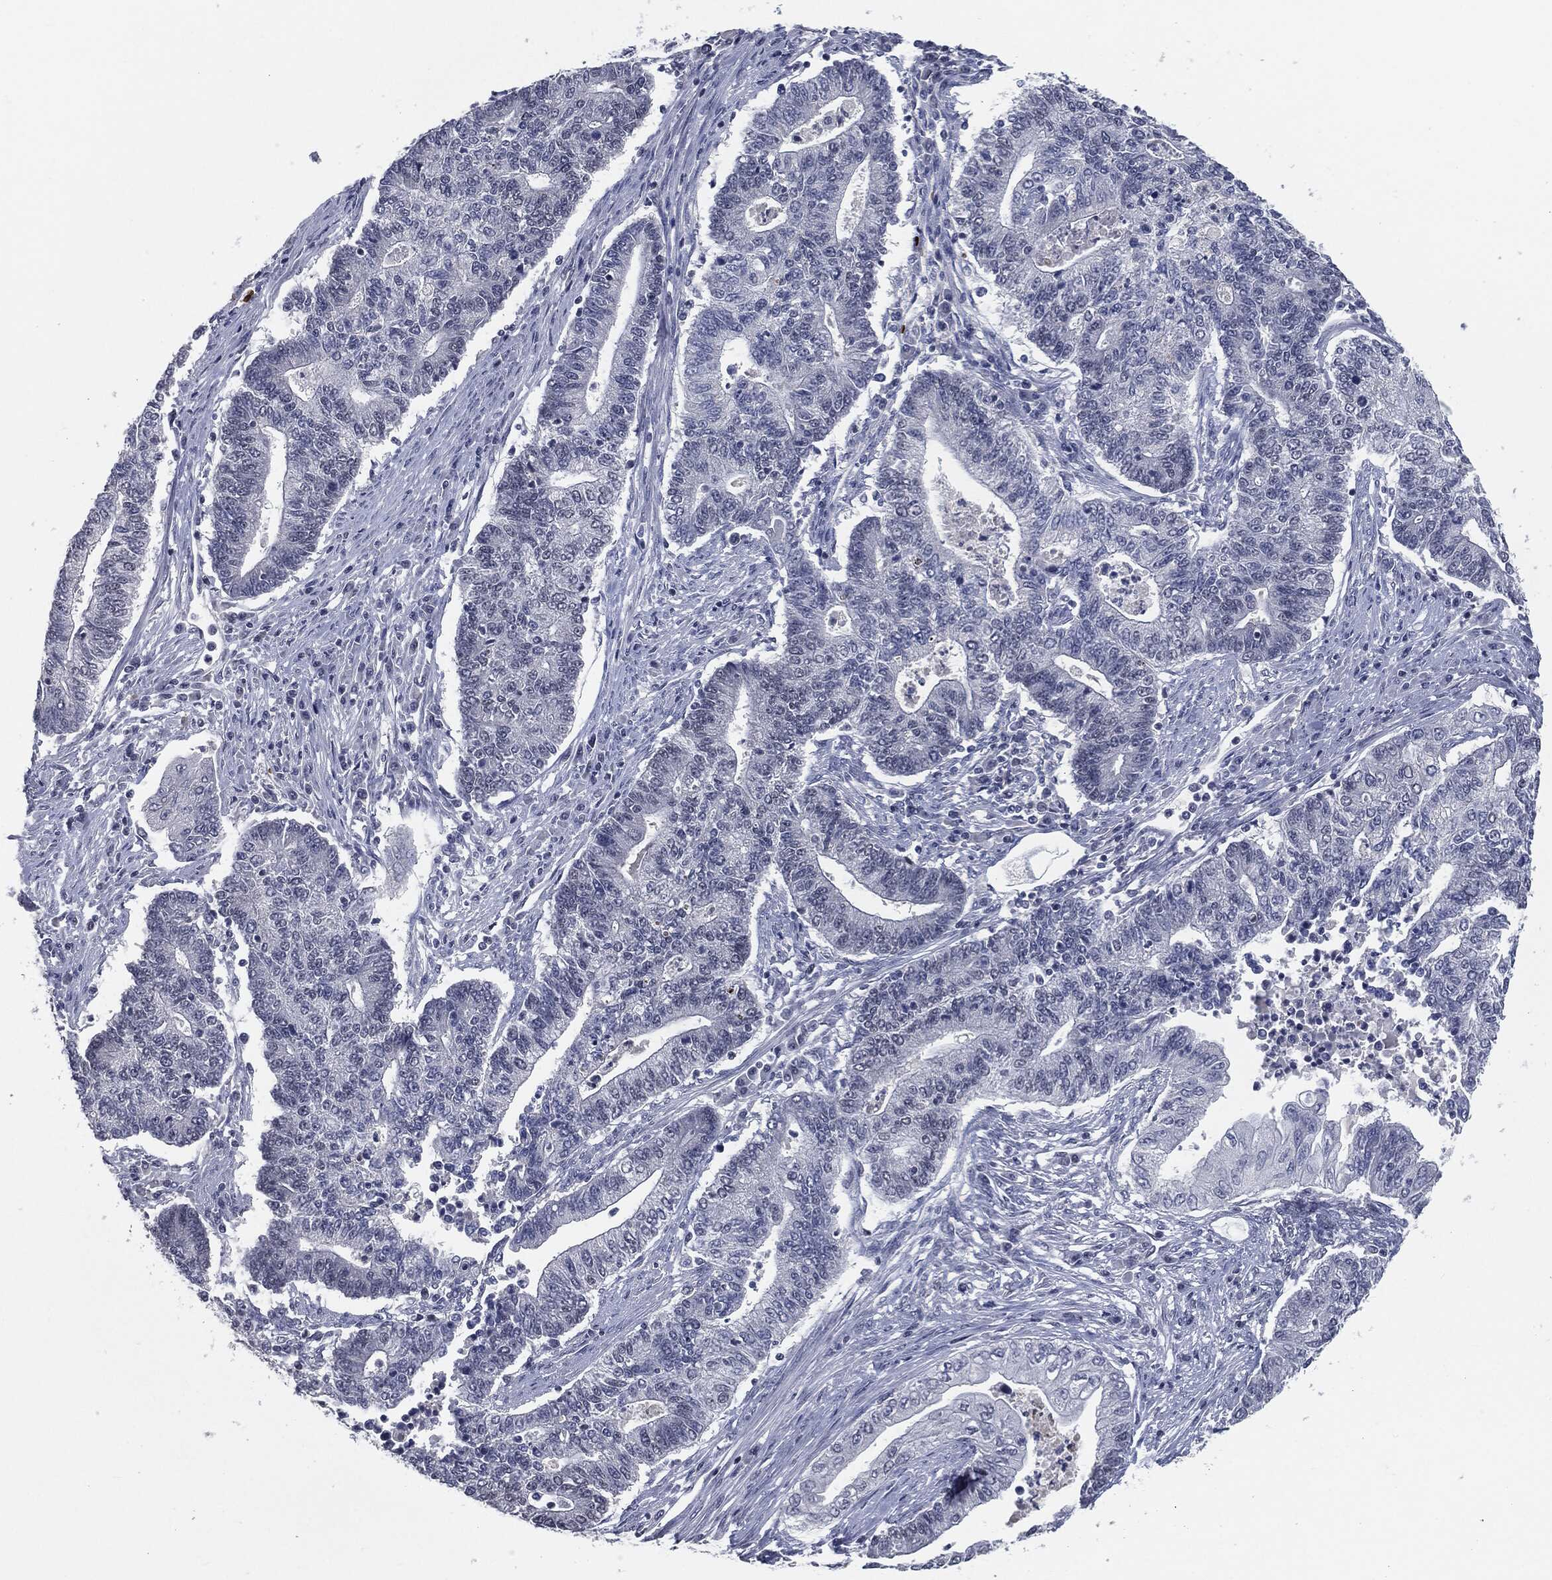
{"staining": {"intensity": "negative", "quantity": "none", "location": "none"}, "tissue": "endometrial cancer", "cell_type": "Tumor cells", "image_type": "cancer", "snomed": [{"axis": "morphology", "description": "Adenocarcinoma, NOS"}, {"axis": "topography", "description": "Uterus"}, {"axis": "topography", "description": "Endometrium"}], "caption": "A micrograph of endometrial cancer stained for a protein reveals no brown staining in tumor cells.", "gene": "ANXA1", "patient": {"sex": "female", "age": 54}}